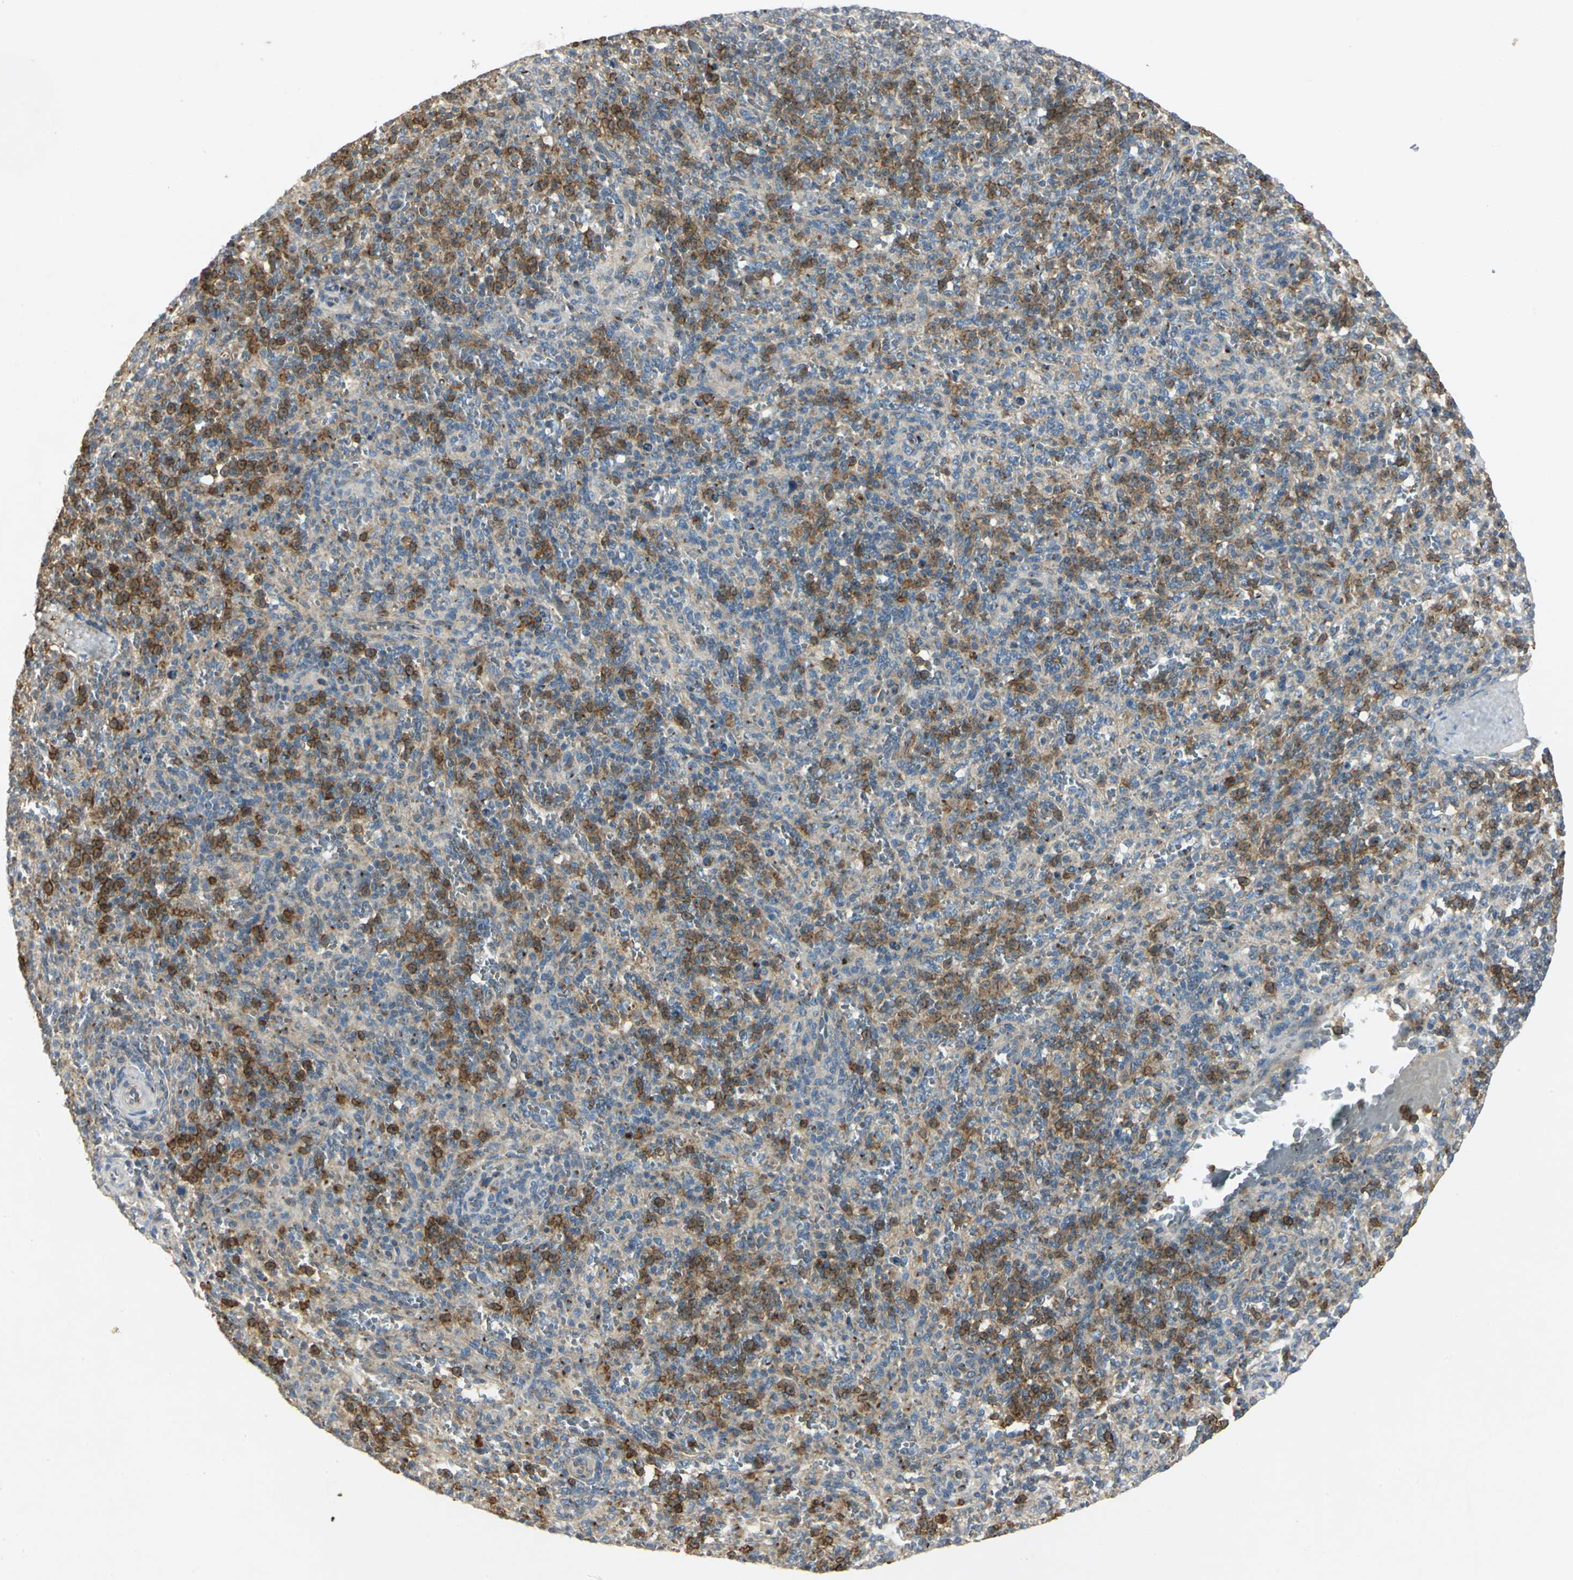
{"staining": {"intensity": "strong", "quantity": "<25%", "location": "cytoplasmic/membranous"}, "tissue": "spleen", "cell_type": "Cells in red pulp", "image_type": "normal", "snomed": [{"axis": "morphology", "description": "Normal tissue, NOS"}, {"axis": "topography", "description": "Spleen"}], "caption": "IHC of benign spleen reveals medium levels of strong cytoplasmic/membranous staining in about <25% of cells in red pulp.", "gene": "TM9SF2", "patient": {"sex": "male", "age": 36}}